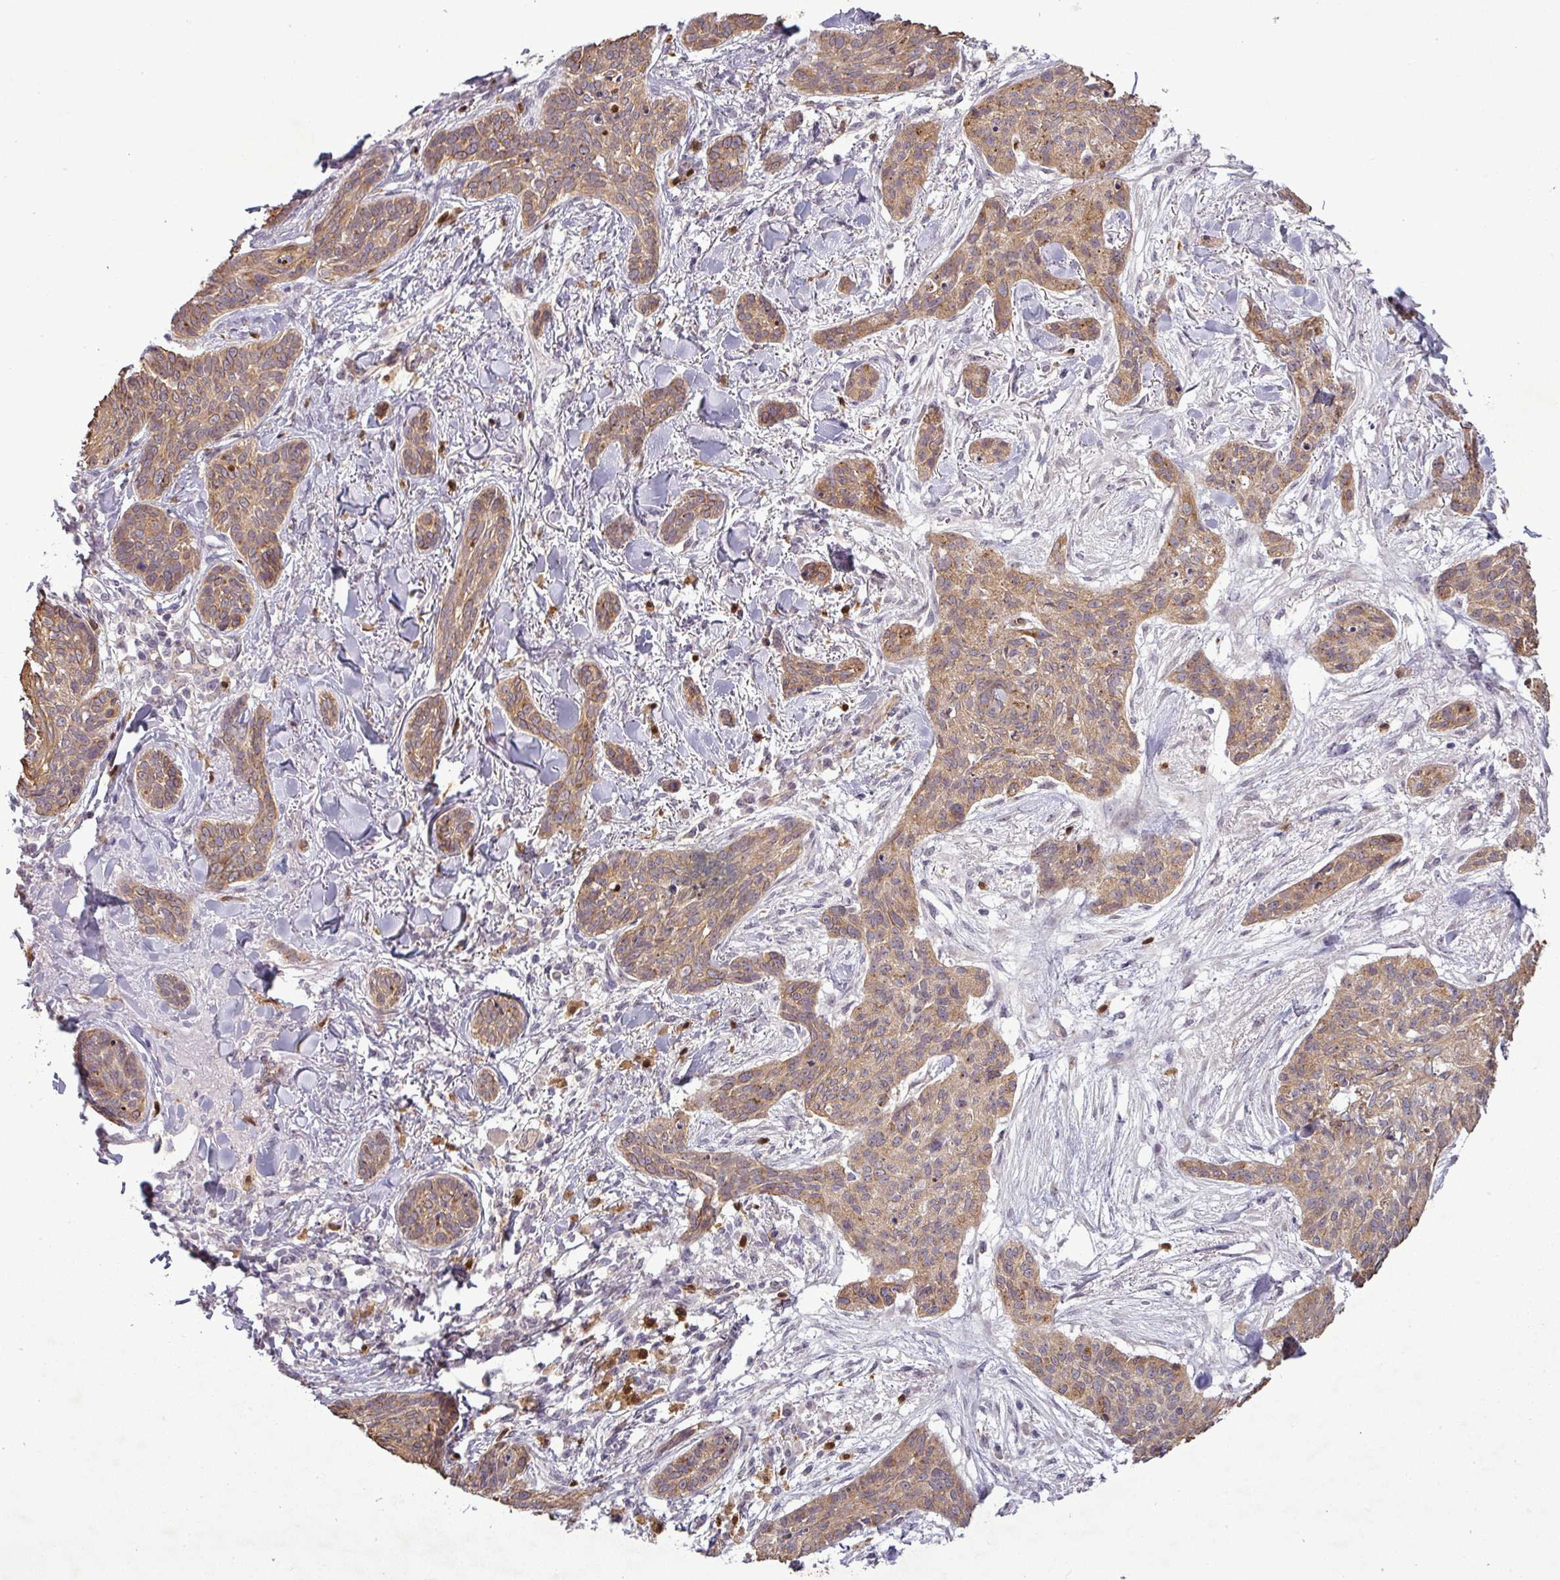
{"staining": {"intensity": "moderate", "quantity": ">75%", "location": "cytoplasmic/membranous"}, "tissue": "skin cancer", "cell_type": "Tumor cells", "image_type": "cancer", "snomed": [{"axis": "morphology", "description": "Basal cell carcinoma"}, {"axis": "topography", "description": "Skin"}], "caption": "Brown immunohistochemical staining in skin cancer (basal cell carcinoma) shows moderate cytoplasmic/membranous expression in approximately >75% of tumor cells.", "gene": "PCDH1", "patient": {"sex": "male", "age": 52}}